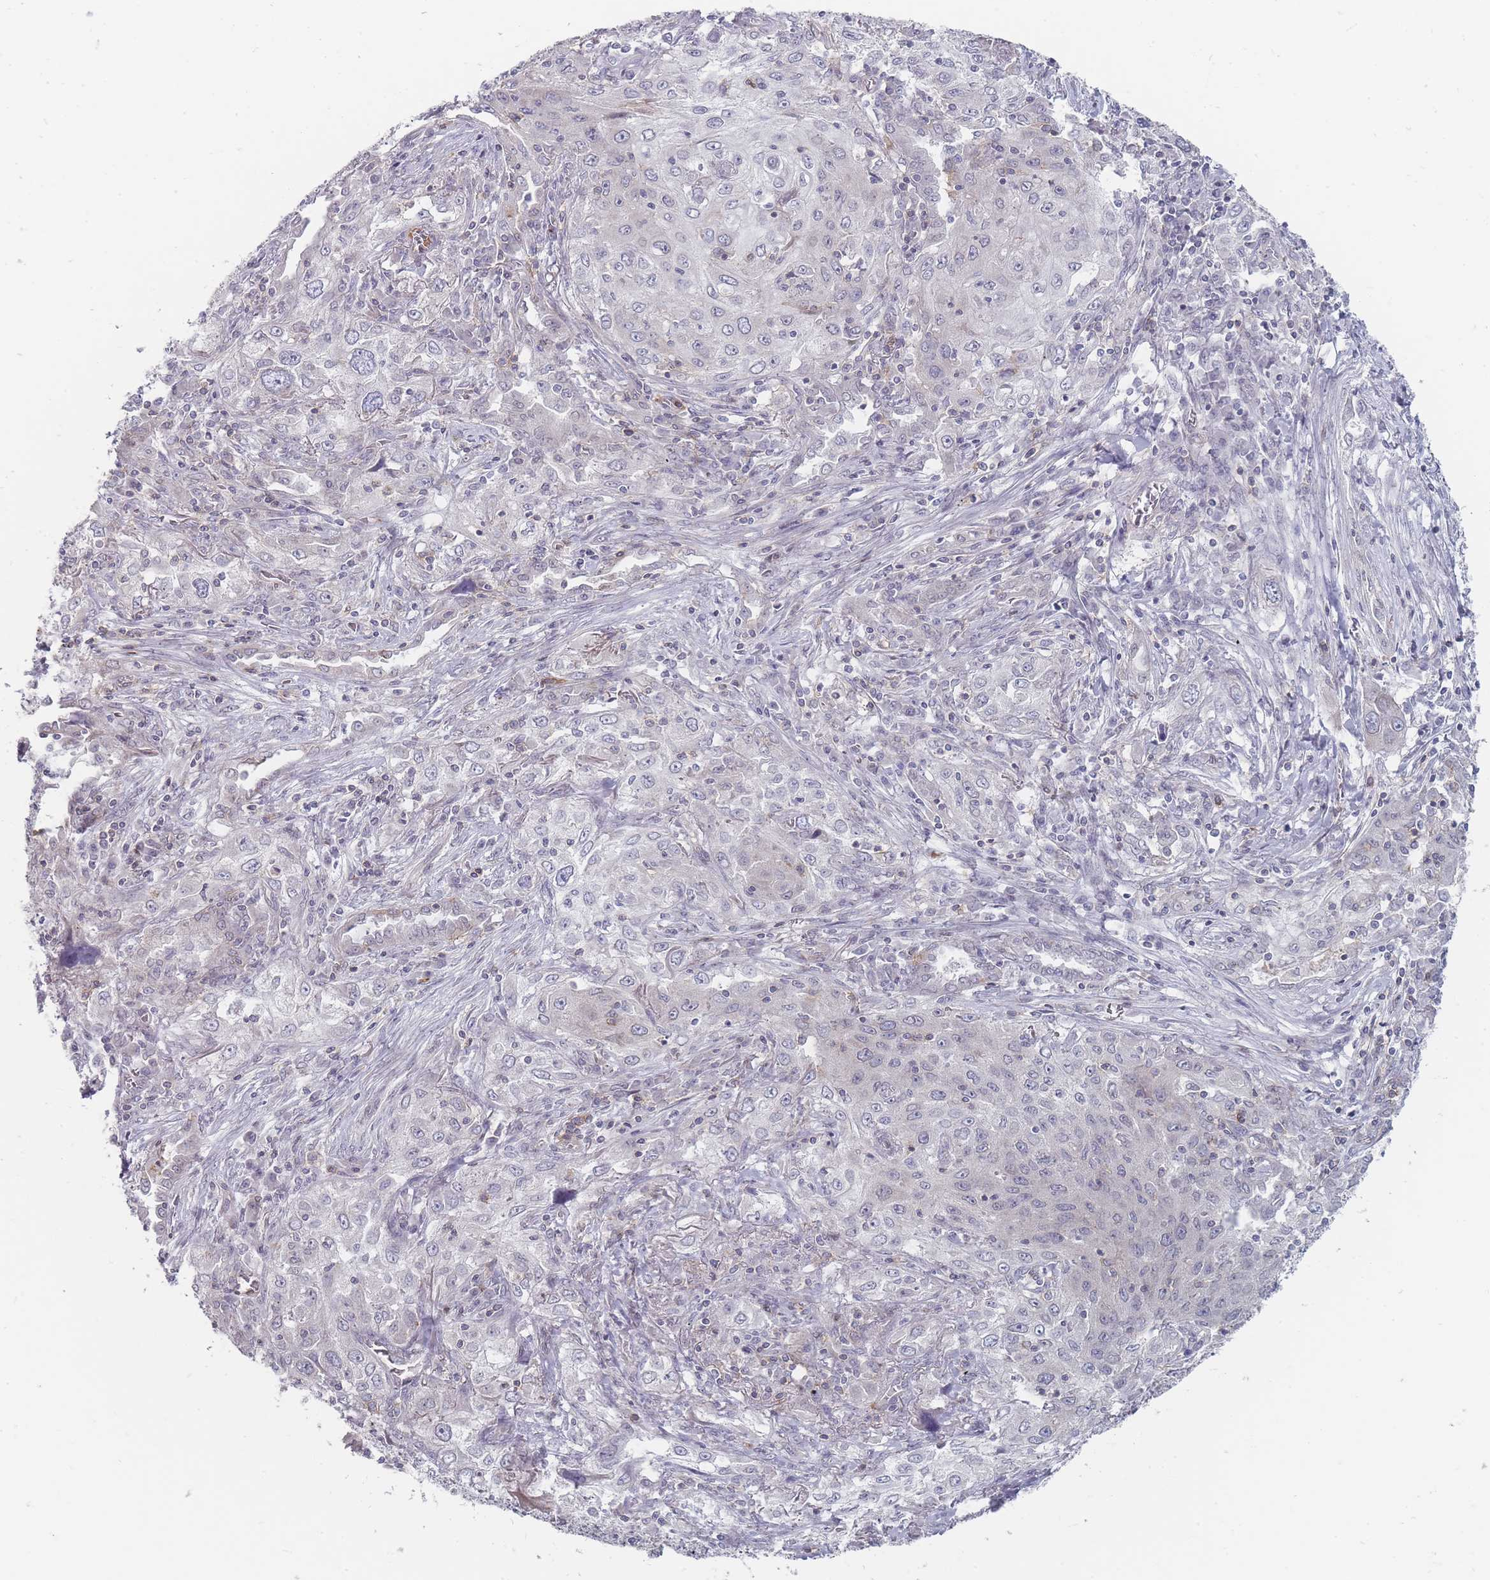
{"staining": {"intensity": "negative", "quantity": "none", "location": "none"}, "tissue": "lung cancer", "cell_type": "Tumor cells", "image_type": "cancer", "snomed": [{"axis": "morphology", "description": "Squamous cell carcinoma, NOS"}, {"axis": "topography", "description": "Lung"}], "caption": "A histopathology image of lung cancer (squamous cell carcinoma) stained for a protein shows no brown staining in tumor cells.", "gene": "PCDH12", "patient": {"sex": "female", "age": 69}}